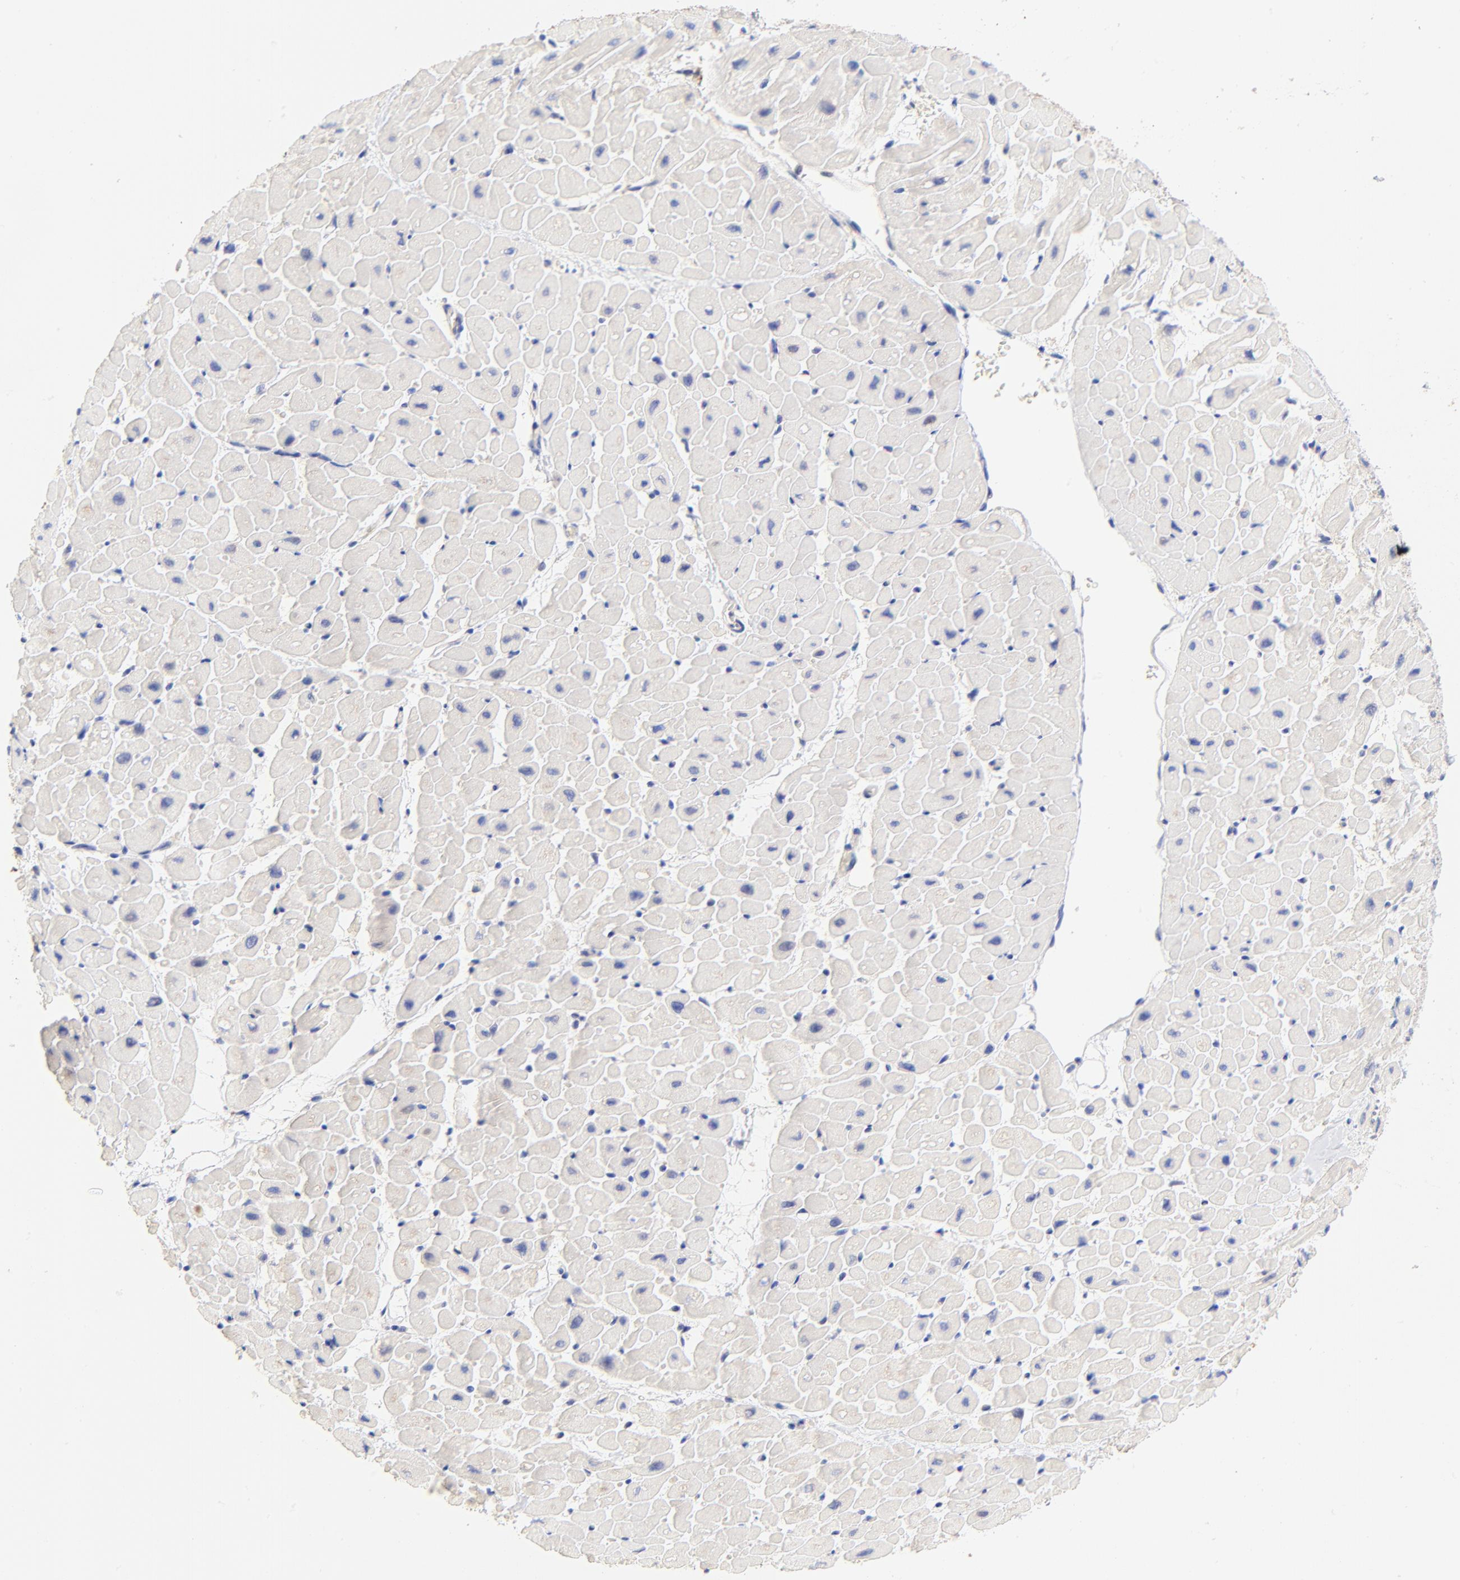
{"staining": {"intensity": "negative", "quantity": "none", "location": "none"}, "tissue": "heart muscle", "cell_type": "Cardiomyocytes", "image_type": "normal", "snomed": [{"axis": "morphology", "description": "Normal tissue, NOS"}, {"axis": "topography", "description": "Heart"}], "caption": "Cardiomyocytes show no significant expression in unremarkable heart muscle. (Stains: DAB (3,3'-diaminobenzidine) immunohistochemistry with hematoxylin counter stain, Microscopy: brightfield microscopy at high magnification).", "gene": "PTK7", "patient": {"sex": "male", "age": 45}}